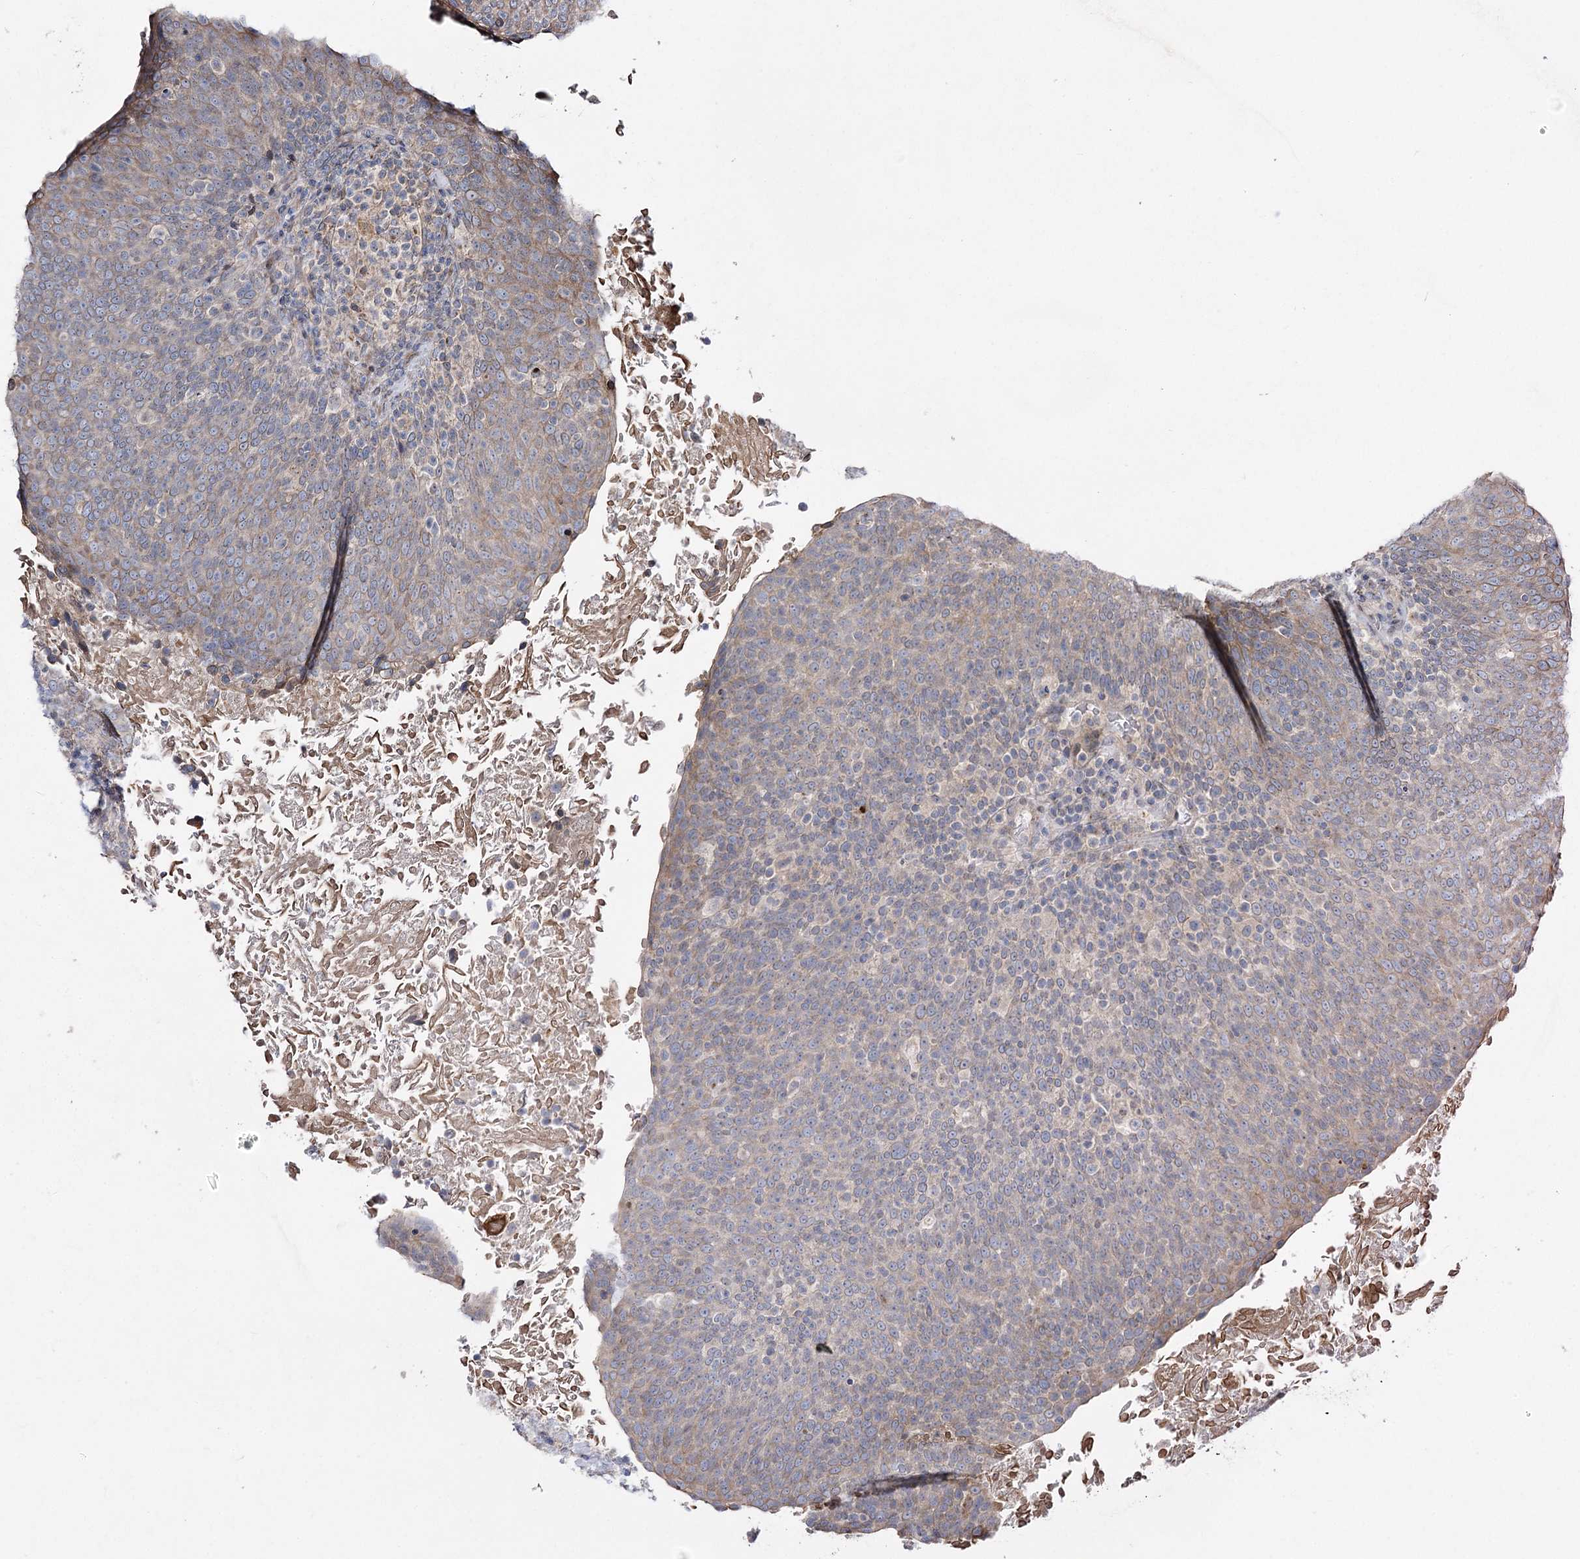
{"staining": {"intensity": "weak", "quantity": ">75%", "location": "cytoplasmic/membranous"}, "tissue": "head and neck cancer", "cell_type": "Tumor cells", "image_type": "cancer", "snomed": [{"axis": "morphology", "description": "Squamous cell carcinoma, NOS"}, {"axis": "morphology", "description": "Squamous cell carcinoma, metastatic, NOS"}, {"axis": "topography", "description": "Lymph node"}, {"axis": "topography", "description": "Head-Neck"}], "caption": "High-magnification brightfield microscopy of head and neck cancer (squamous cell carcinoma) stained with DAB (3,3'-diaminobenzidine) (brown) and counterstained with hematoxylin (blue). tumor cells exhibit weak cytoplasmic/membranous expression is appreciated in approximately>75% of cells.", "gene": "SH3BP5L", "patient": {"sex": "male", "age": 62}}